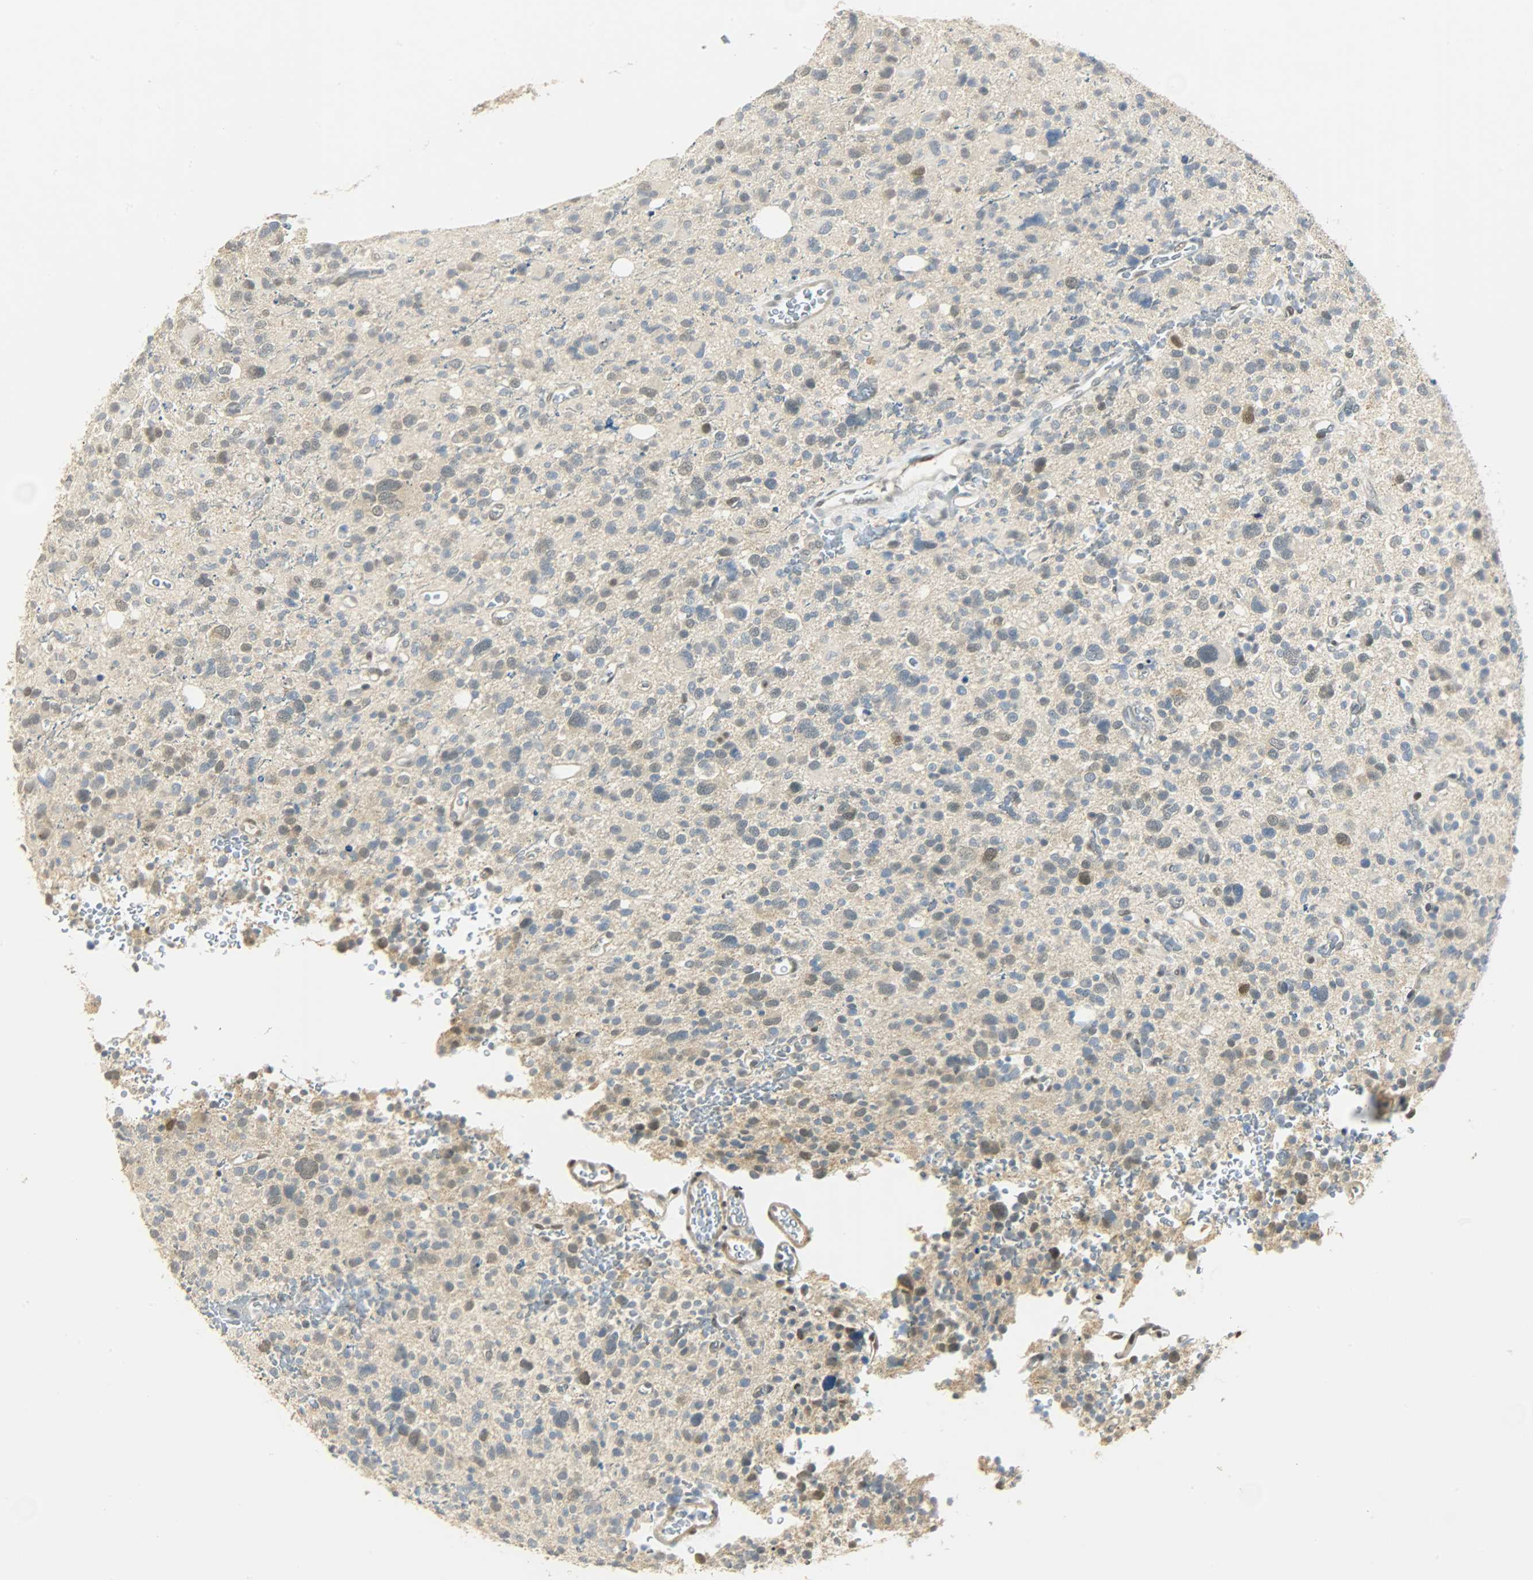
{"staining": {"intensity": "weak", "quantity": "25%-75%", "location": "cytoplasmic/membranous,nuclear"}, "tissue": "glioma", "cell_type": "Tumor cells", "image_type": "cancer", "snomed": [{"axis": "morphology", "description": "Glioma, malignant, High grade"}, {"axis": "topography", "description": "Brain"}], "caption": "Protein staining reveals weak cytoplasmic/membranous and nuclear staining in about 25%-75% of tumor cells in glioma.", "gene": "USP13", "patient": {"sex": "male", "age": 48}}